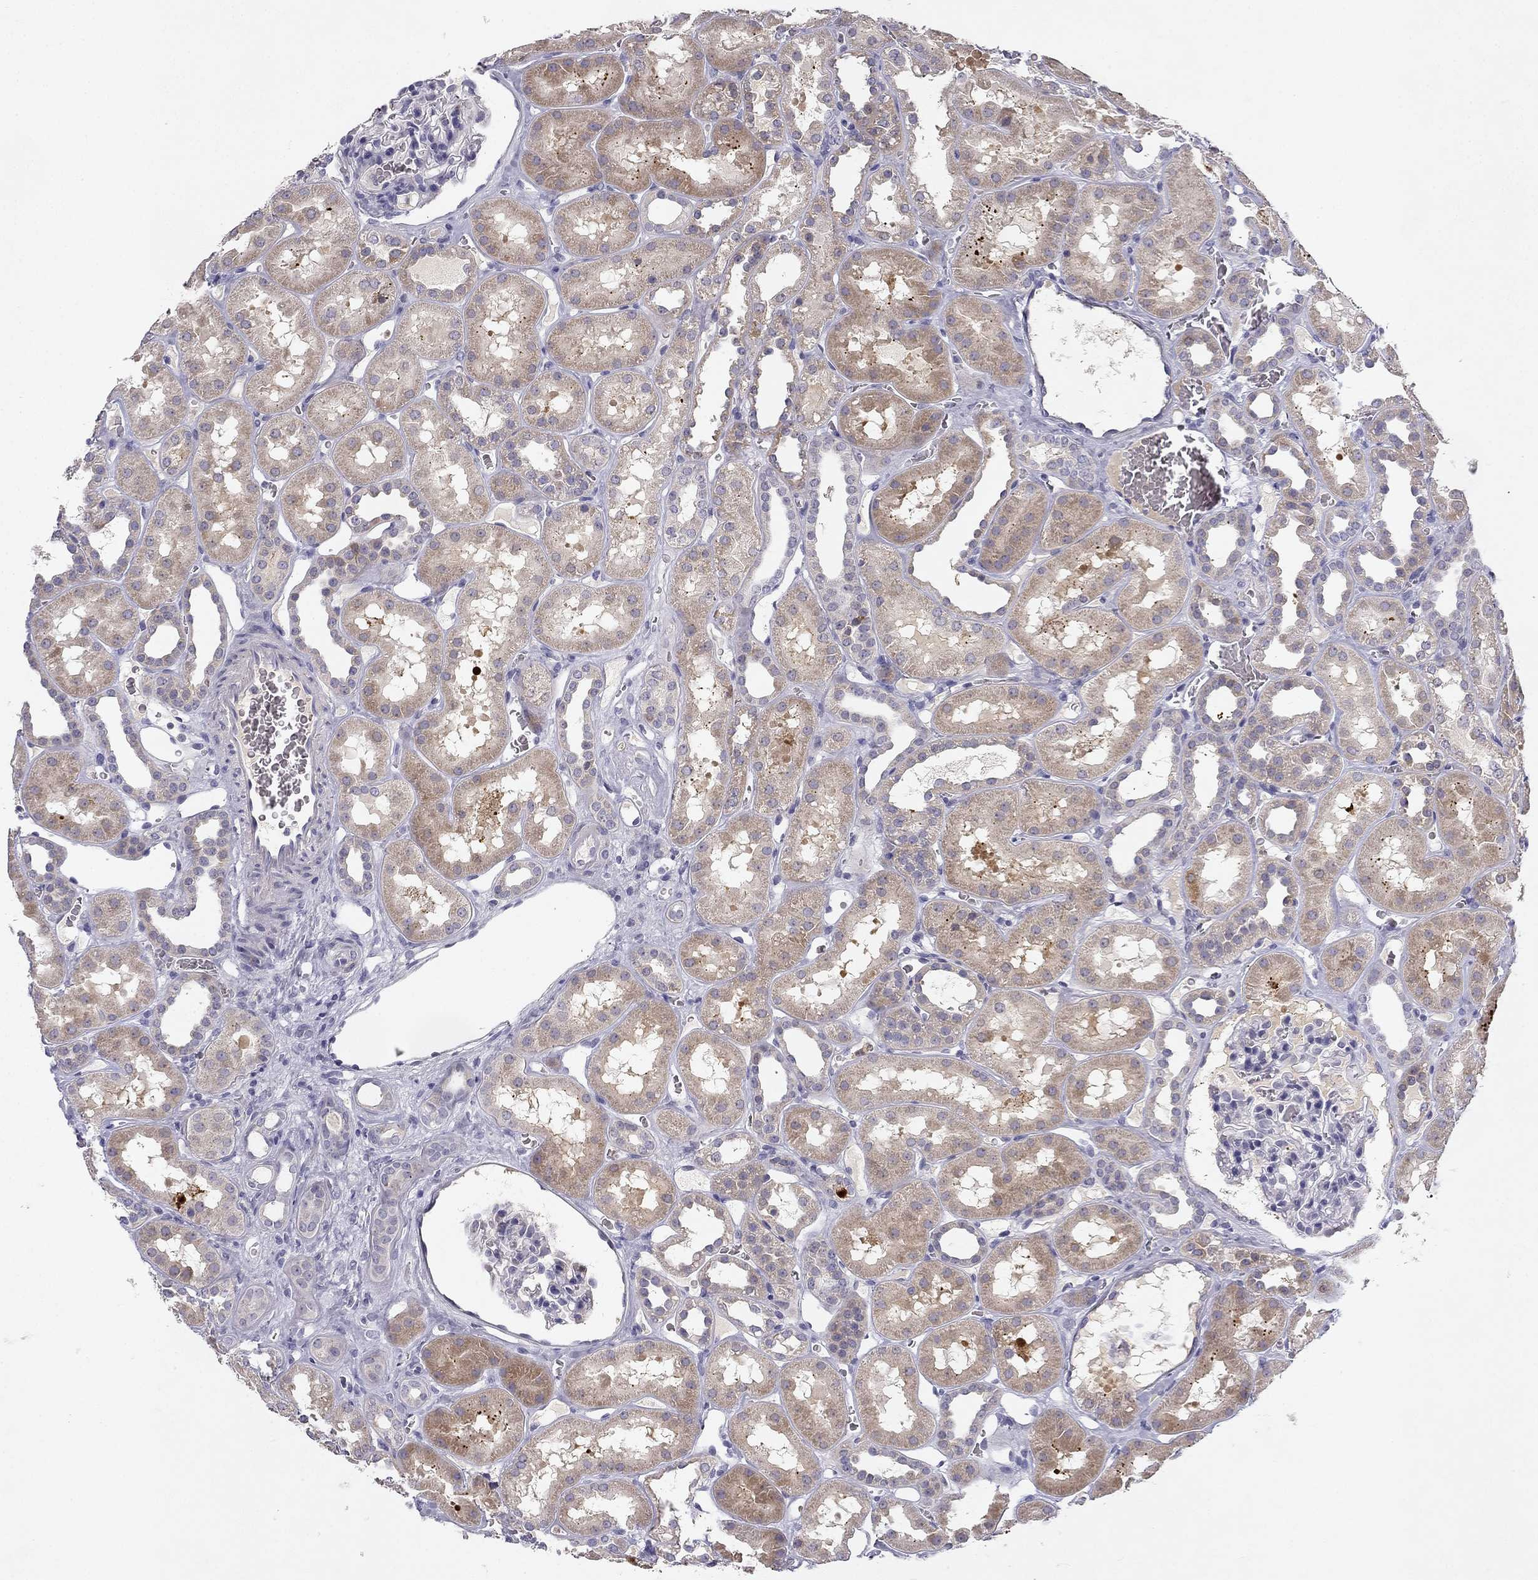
{"staining": {"intensity": "negative", "quantity": "none", "location": "none"}, "tissue": "kidney", "cell_type": "Cells in glomeruli", "image_type": "normal", "snomed": [{"axis": "morphology", "description": "Normal tissue, NOS"}, {"axis": "topography", "description": "Kidney"}], "caption": "Photomicrograph shows no significant protein staining in cells in glomeruli of unremarkable kidney. (DAB IHC with hematoxylin counter stain).", "gene": "SLC6A4", "patient": {"sex": "female", "age": 41}}